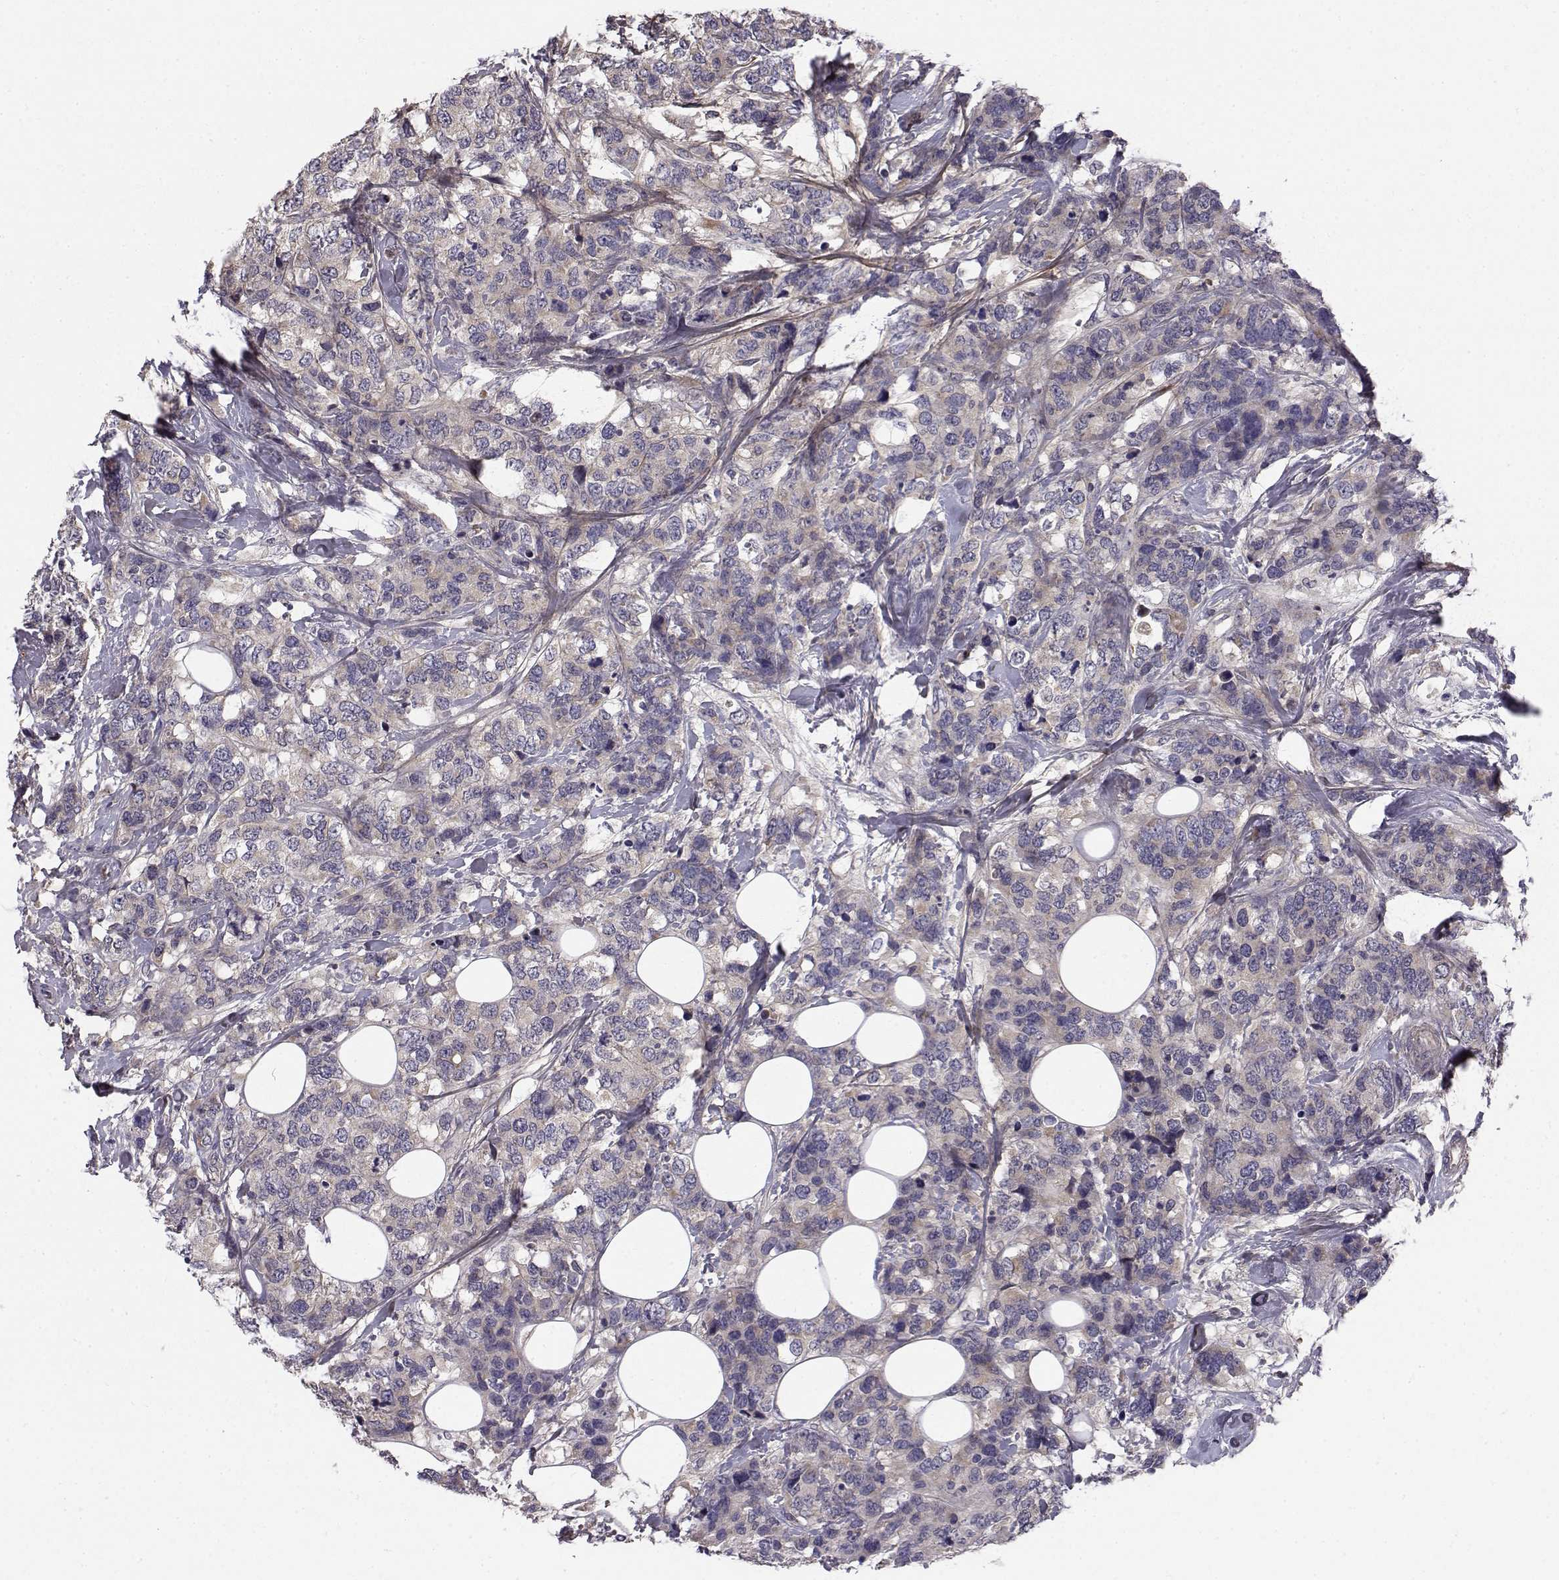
{"staining": {"intensity": "weak", "quantity": ">75%", "location": "cytoplasmic/membranous"}, "tissue": "breast cancer", "cell_type": "Tumor cells", "image_type": "cancer", "snomed": [{"axis": "morphology", "description": "Lobular carcinoma"}, {"axis": "topography", "description": "Breast"}], "caption": "Human breast lobular carcinoma stained with a brown dye exhibits weak cytoplasmic/membranous positive positivity in about >75% of tumor cells.", "gene": "PEX5L", "patient": {"sex": "female", "age": 59}}